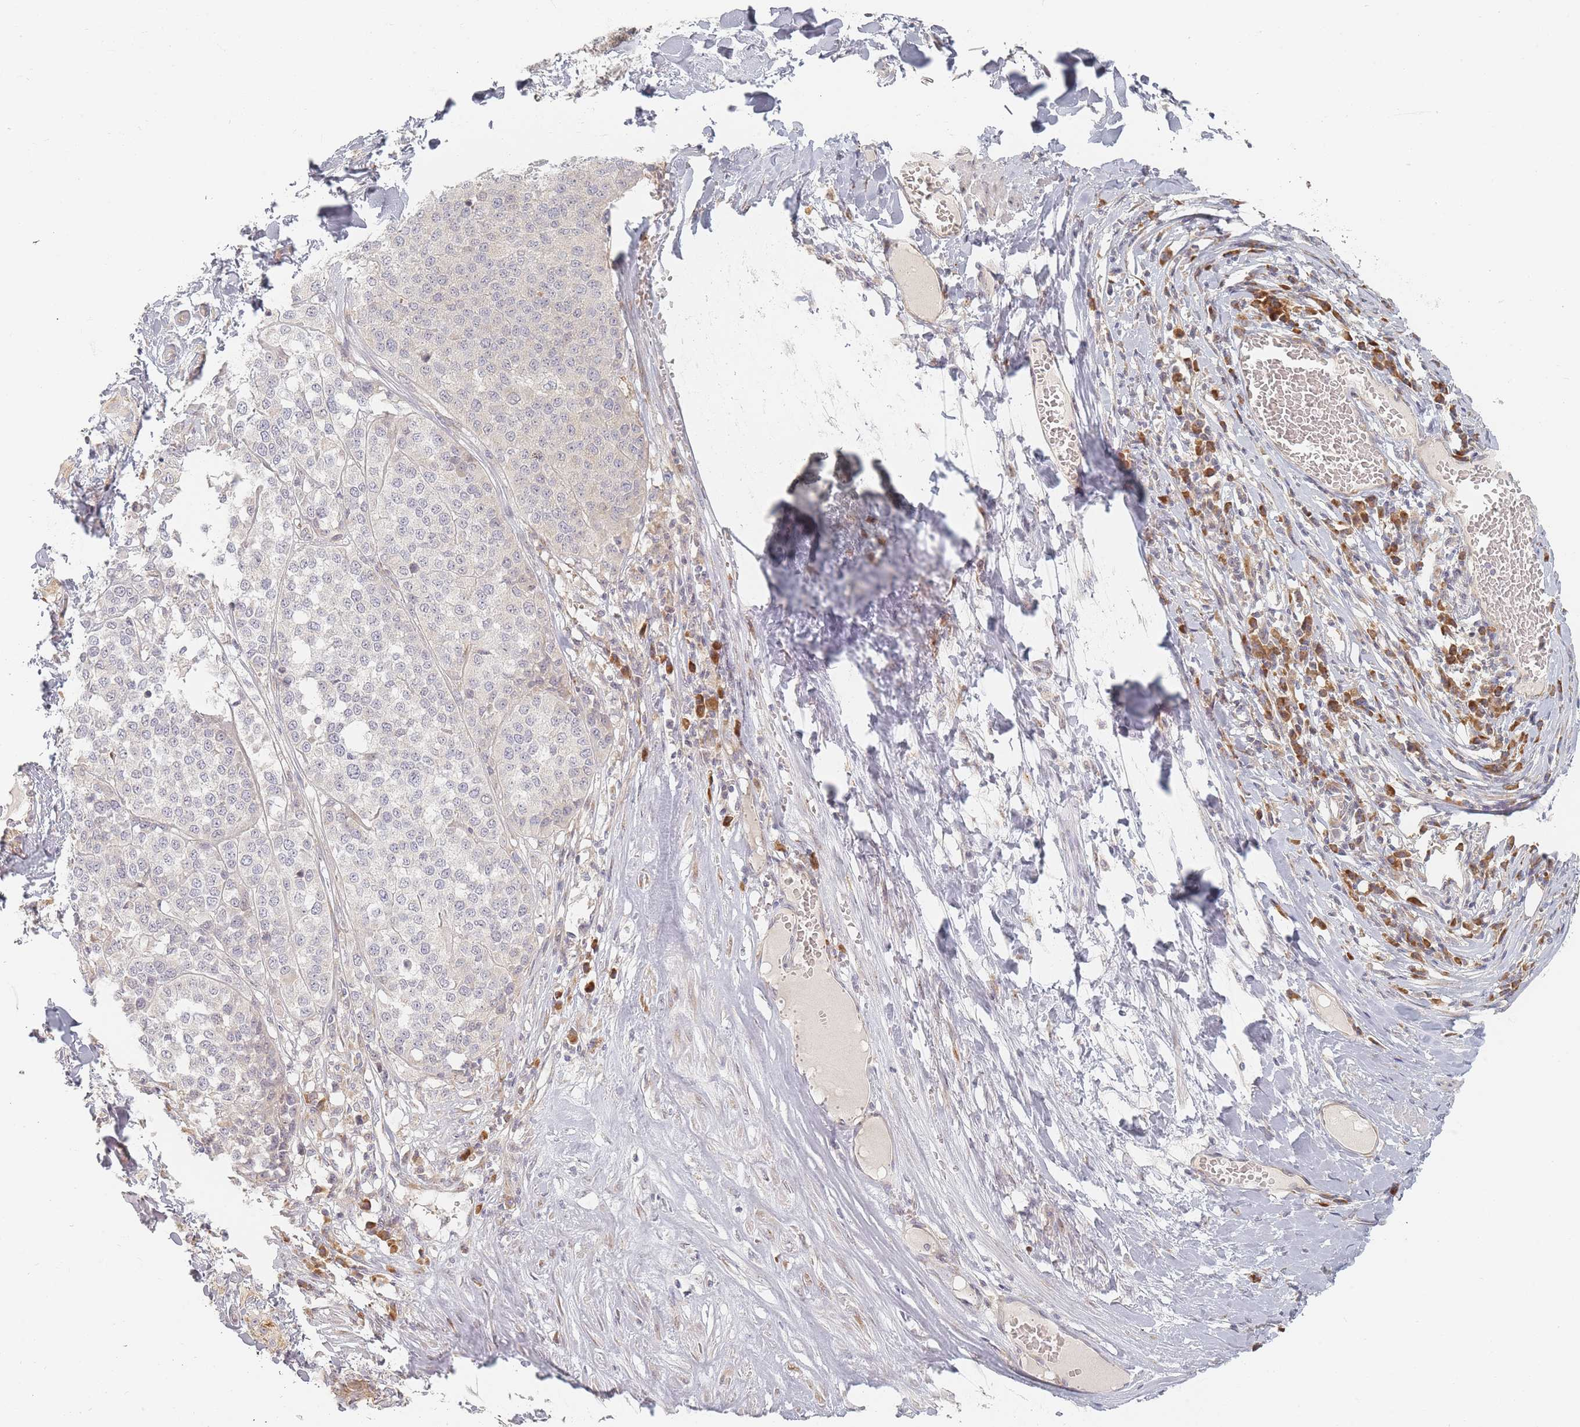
{"staining": {"intensity": "negative", "quantity": "none", "location": "none"}, "tissue": "melanoma", "cell_type": "Tumor cells", "image_type": "cancer", "snomed": [{"axis": "morphology", "description": "Malignant melanoma, Metastatic site"}, {"axis": "topography", "description": "Lymph node"}], "caption": "A high-resolution micrograph shows immunohistochemistry (IHC) staining of melanoma, which exhibits no significant expression in tumor cells.", "gene": "ZKSCAN7", "patient": {"sex": "male", "age": 44}}